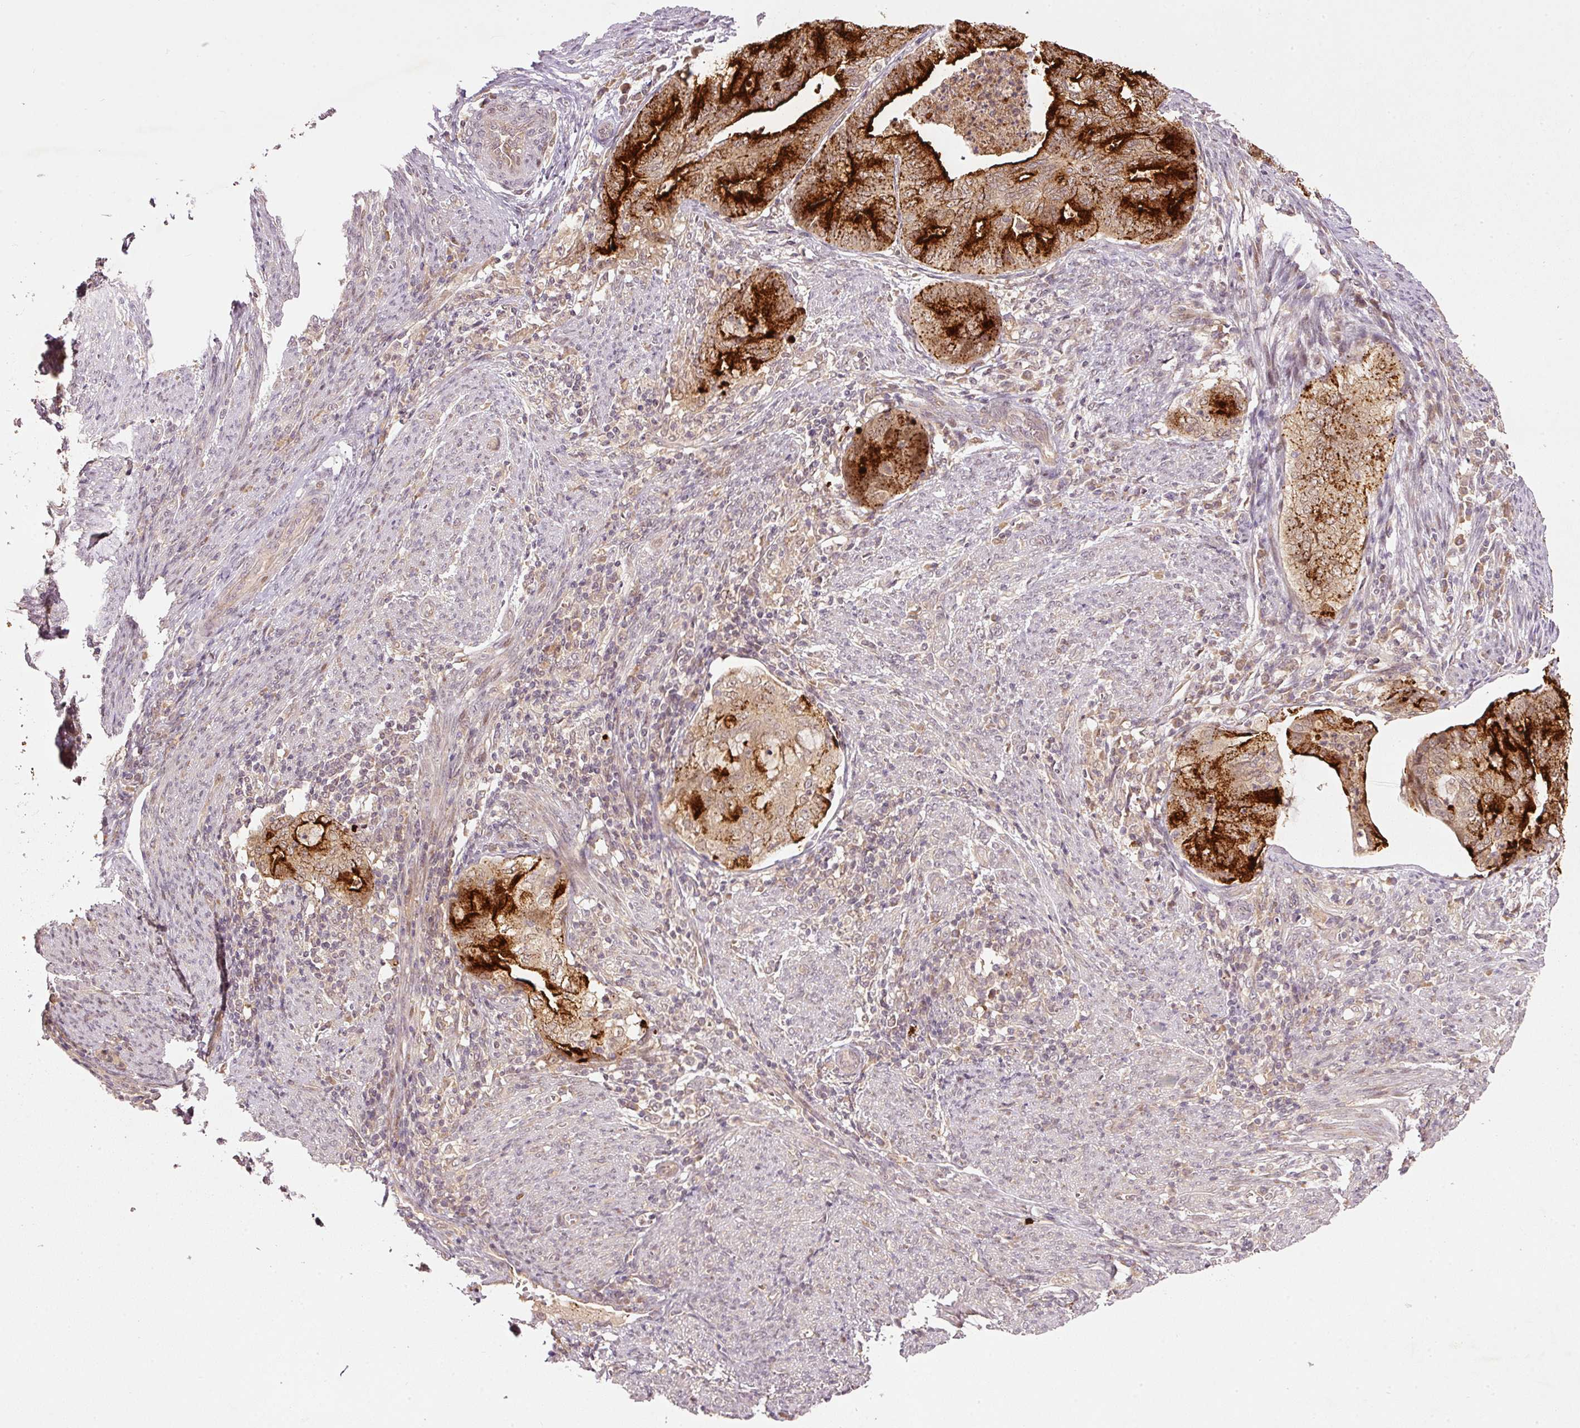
{"staining": {"intensity": "strong", "quantity": ">75%", "location": "cytoplasmic/membranous"}, "tissue": "endometrial cancer", "cell_type": "Tumor cells", "image_type": "cancer", "snomed": [{"axis": "morphology", "description": "Adenocarcinoma, NOS"}, {"axis": "topography", "description": "Endometrium"}], "caption": "This micrograph reveals IHC staining of human endometrial cancer (adenocarcinoma), with high strong cytoplasmic/membranous positivity in about >75% of tumor cells.", "gene": "PCDHB1", "patient": {"sex": "female", "age": 79}}